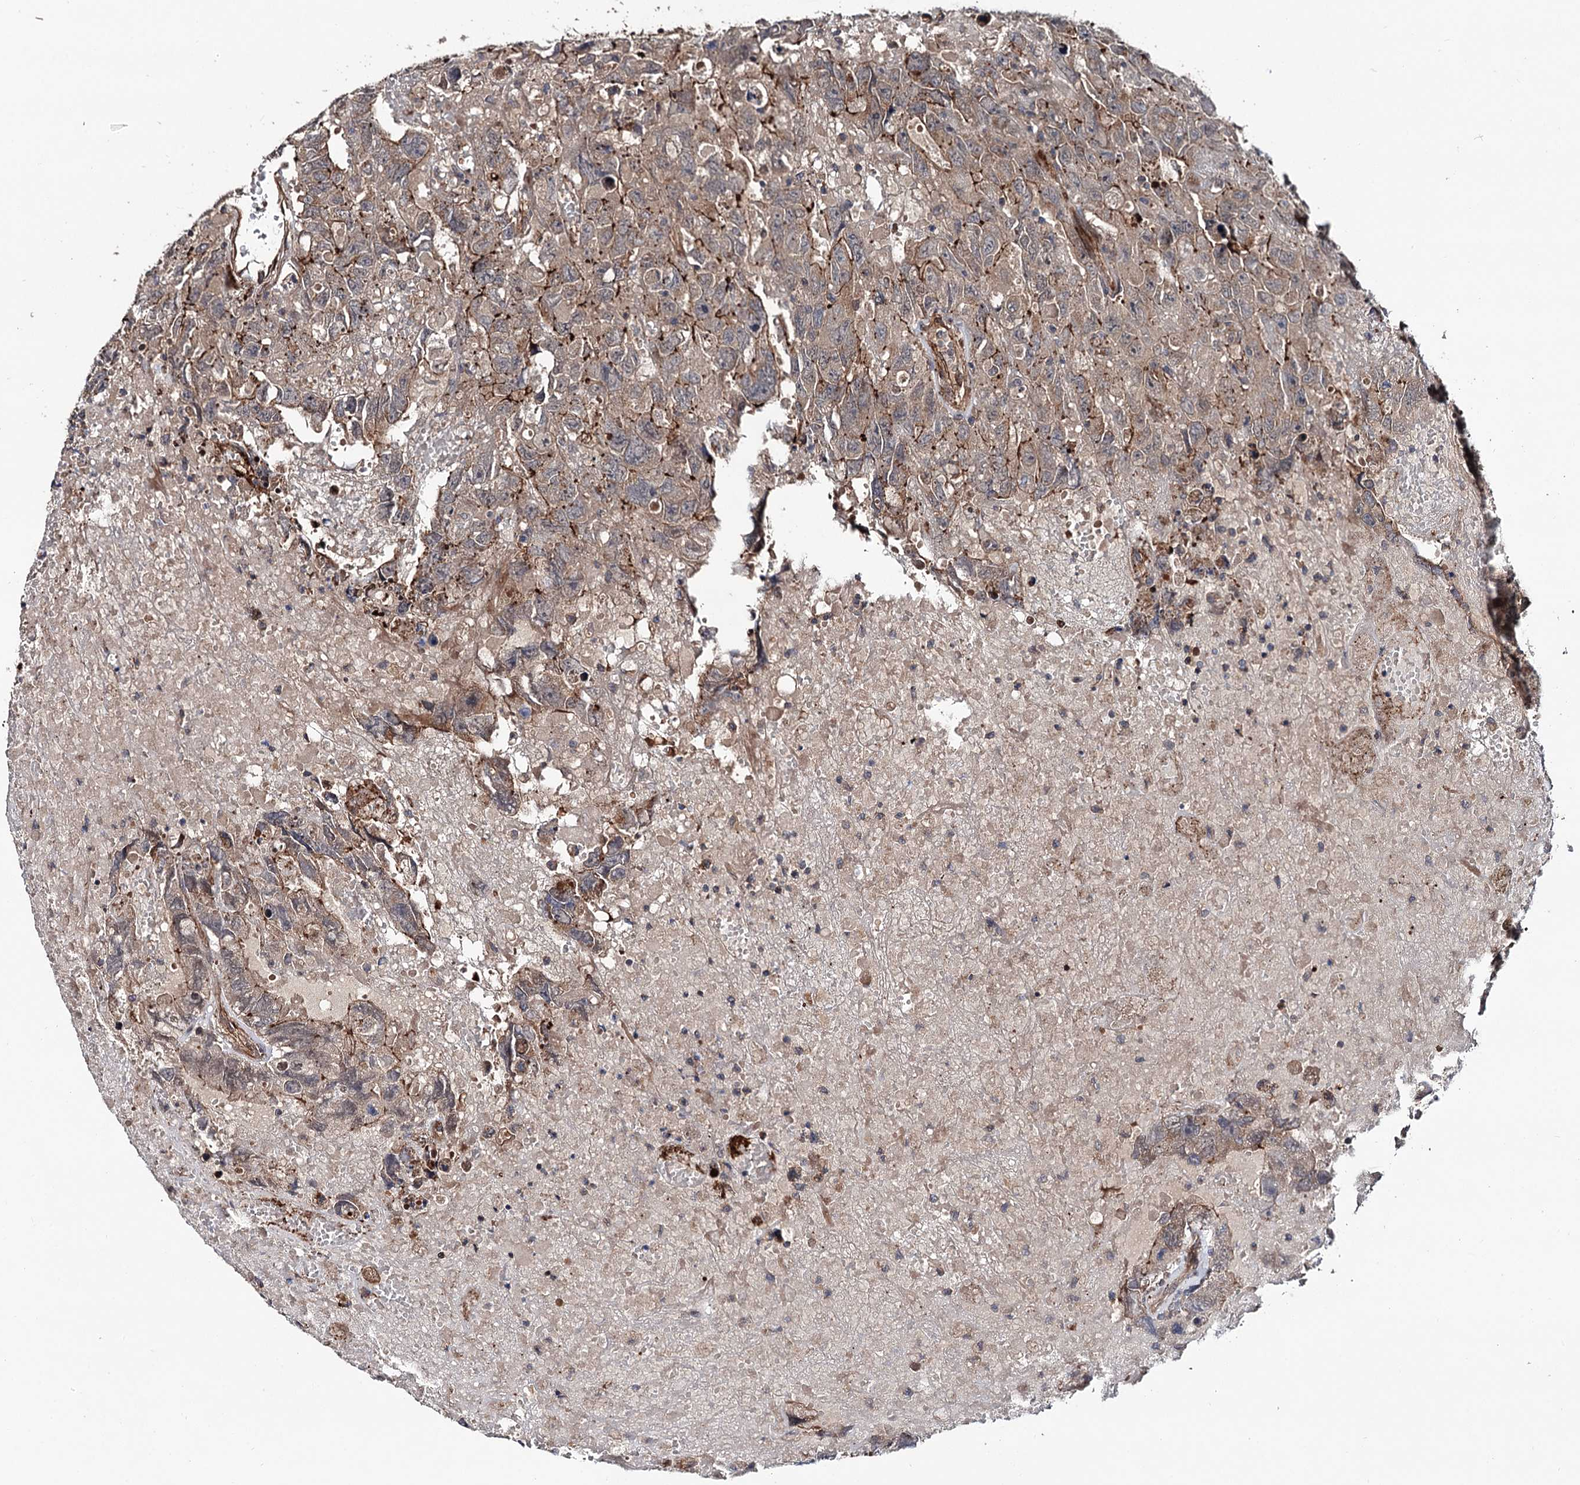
{"staining": {"intensity": "strong", "quantity": "25%-75%", "location": "cytoplasmic/membranous"}, "tissue": "testis cancer", "cell_type": "Tumor cells", "image_type": "cancer", "snomed": [{"axis": "morphology", "description": "Carcinoma, Embryonal, NOS"}, {"axis": "topography", "description": "Testis"}], "caption": "Immunohistochemical staining of human testis embryonal carcinoma displays high levels of strong cytoplasmic/membranous protein expression in approximately 25%-75% of tumor cells.", "gene": "ADGRG4", "patient": {"sex": "male", "age": 45}}